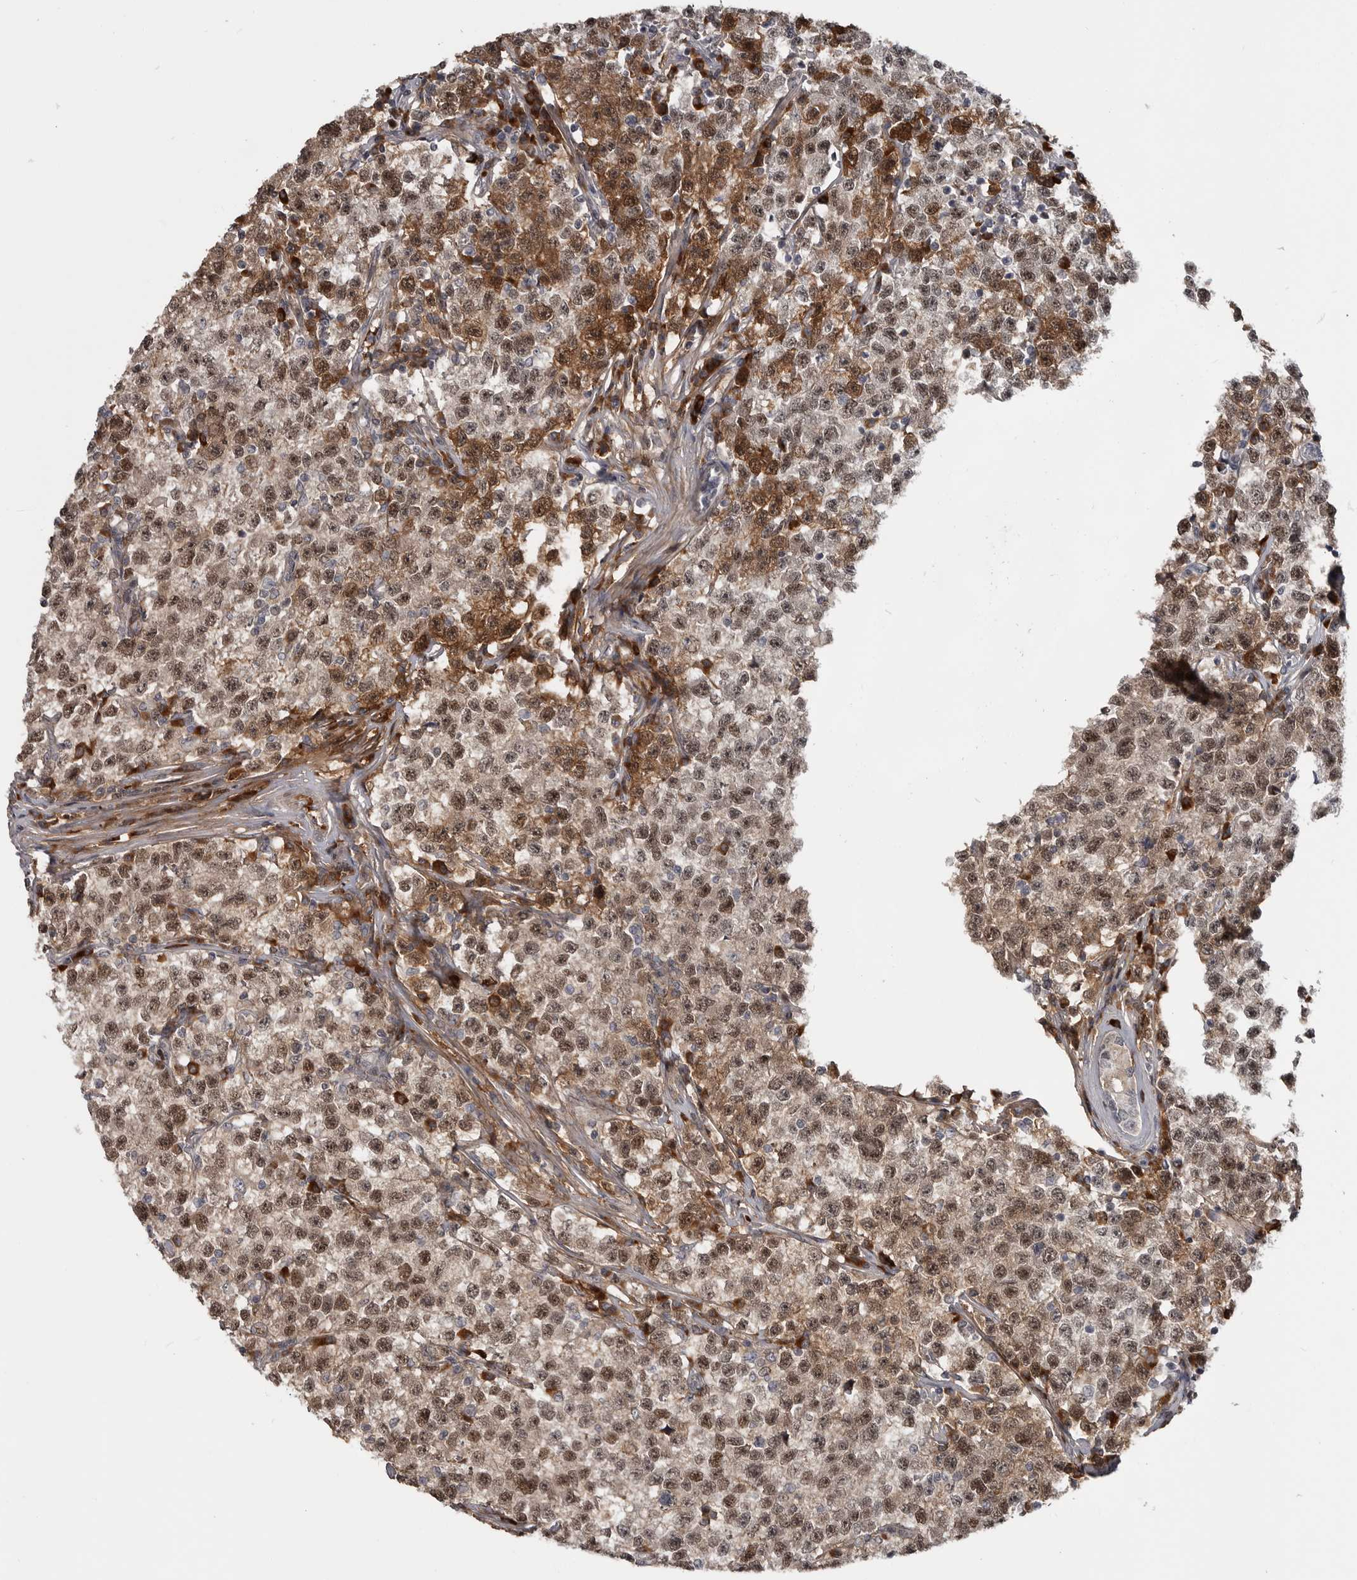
{"staining": {"intensity": "moderate", "quantity": ">75%", "location": "cytoplasmic/membranous,nuclear"}, "tissue": "testis cancer", "cell_type": "Tumor cells", "image_type": "cancer", "snomed": [{"axis": "morphology", "description": "Seminoma, NOS"}, {"axis": "topography", "description": "Testis"}], "caption": "A photomicrograph of testis seminoma stained for a protein demonstrates moderate cytoplasmic/membranous and nuclear brown staining in tumor cells.", "gene": "ZNF277", "patient": {"sex": "male", "age": 22}}